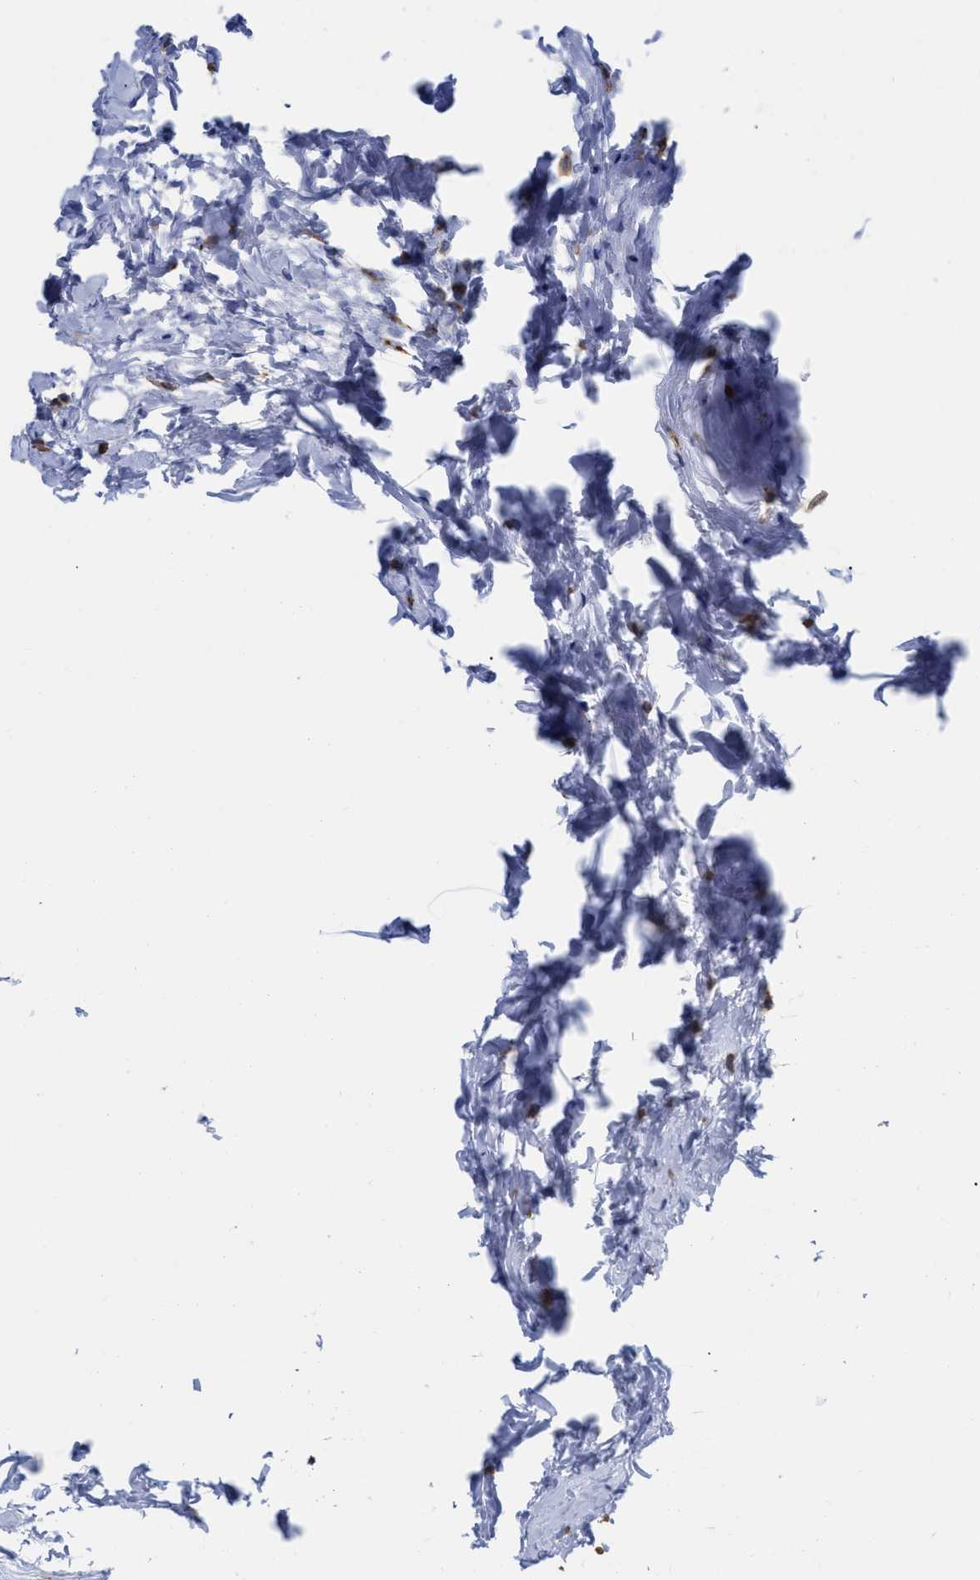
{"staining": {"intensity": "negative", "quantity": "none", "location": "none"}, "tissue": "epididymis", "cell_type": "Glandular cells", "image_type": "normal", "snomed": [{"axis": "morphology", "description": "Normal tissue, NOS"}, {"axis": "topography", "description": "Epididymis"}], "caption": "IHC histopathology image of normal epididymis: epididymis stained with DAB reveals no significant protein positivity in glandular cells.", "gene": "HCLS1", "patient": {"sex": "male", "age": 56}}